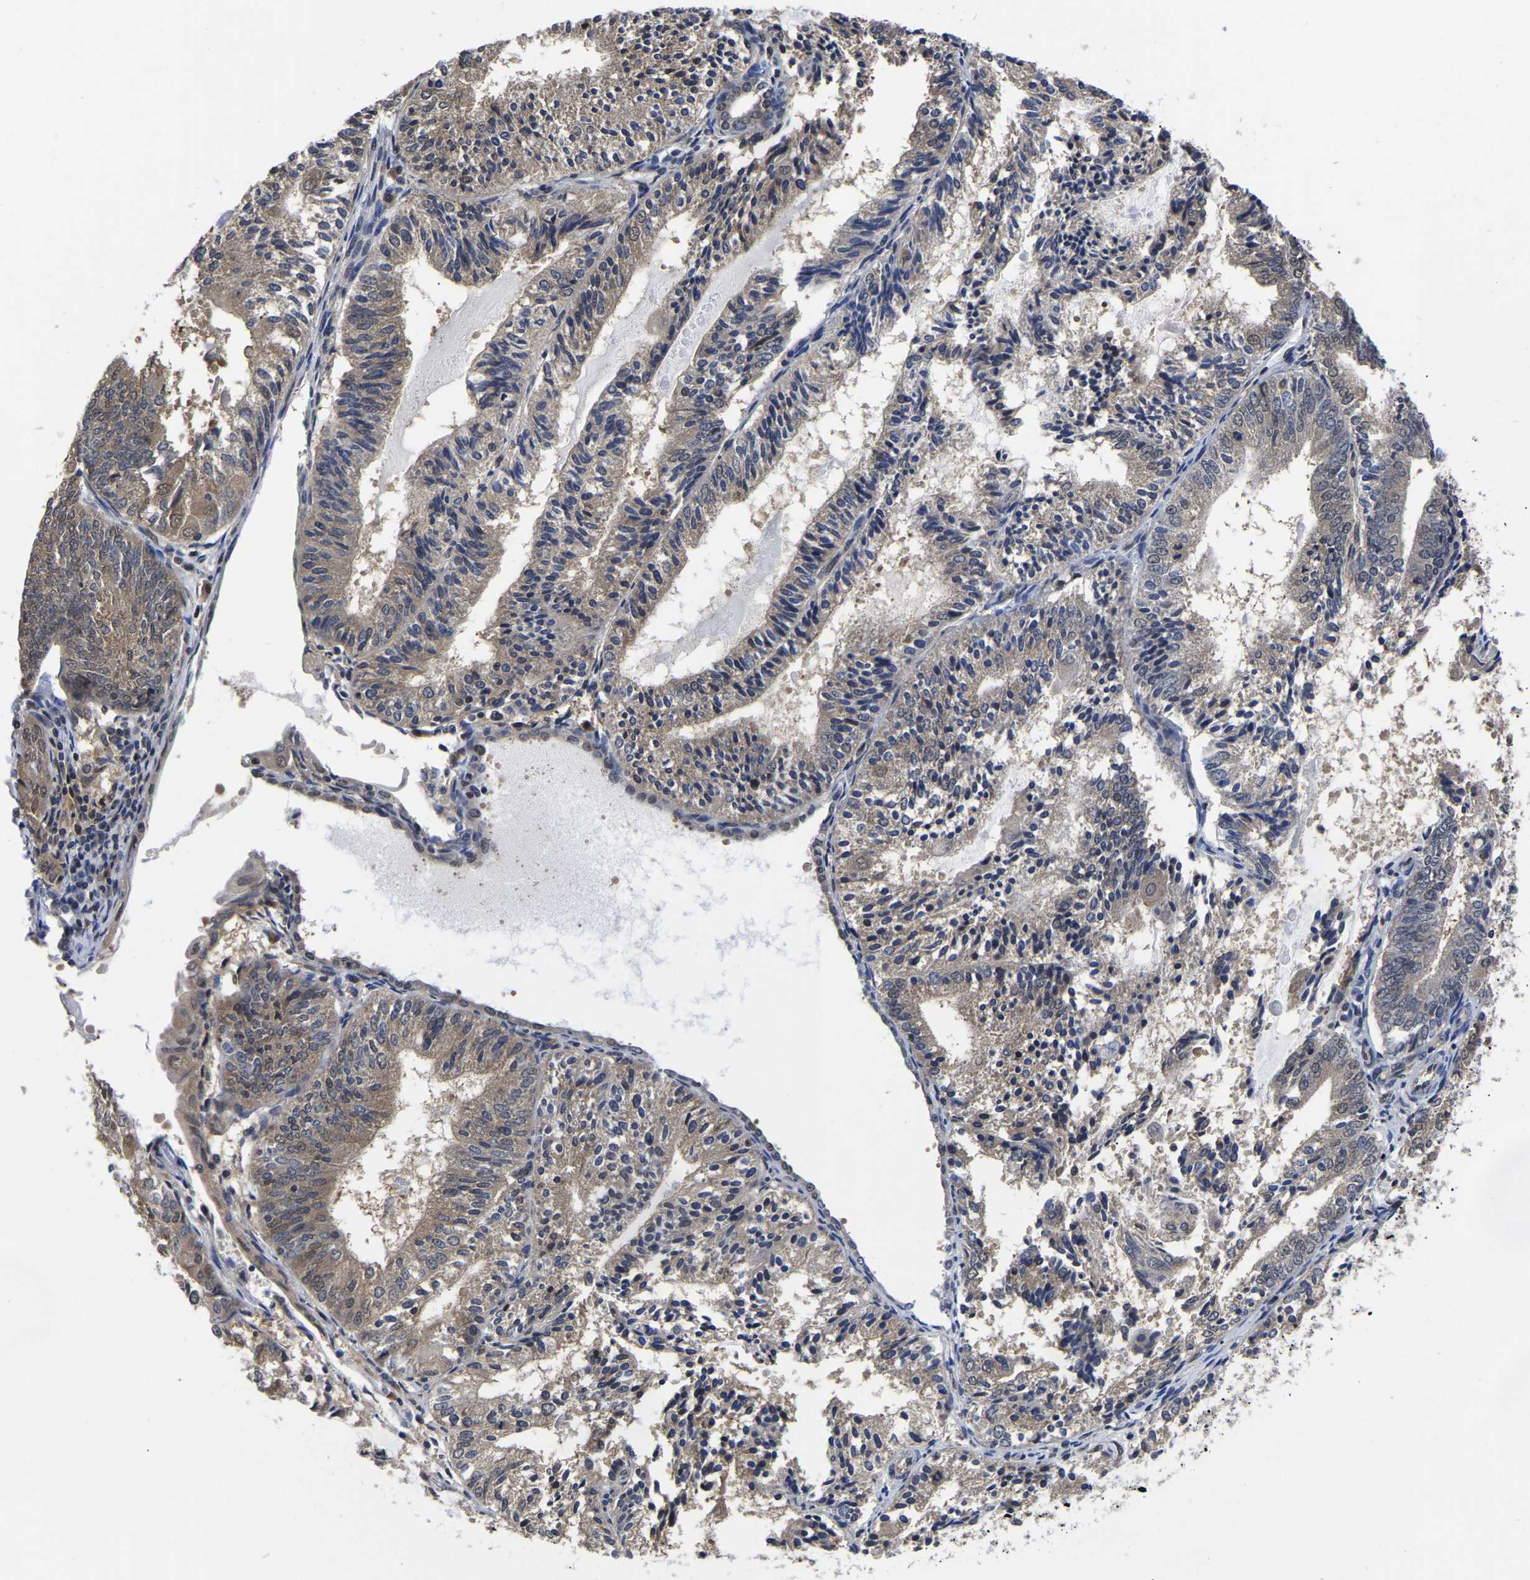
{"staining": {"intensity": "weak", "quantity": ">75%", "location": "cytoplasmic/membranous,nuclear"}, "tissue": "endometrial cancer", "cell_type": "Tumor cells", "image_type": "cancer", "snomed": [{"axis": "morphology", "description": "Adenocarcinoma, NOS"}, {"axis": "topography", "description": "Endometrium"}], "caption": "Brown immunohistochemical staining in human endometrial cancer demonstrates weak cytoplasmic/membranous and nuclear positivity in about >75% of tumor cells.", "gene": "MCOLN2", "patient": {"sex": "female", "age": 81}}